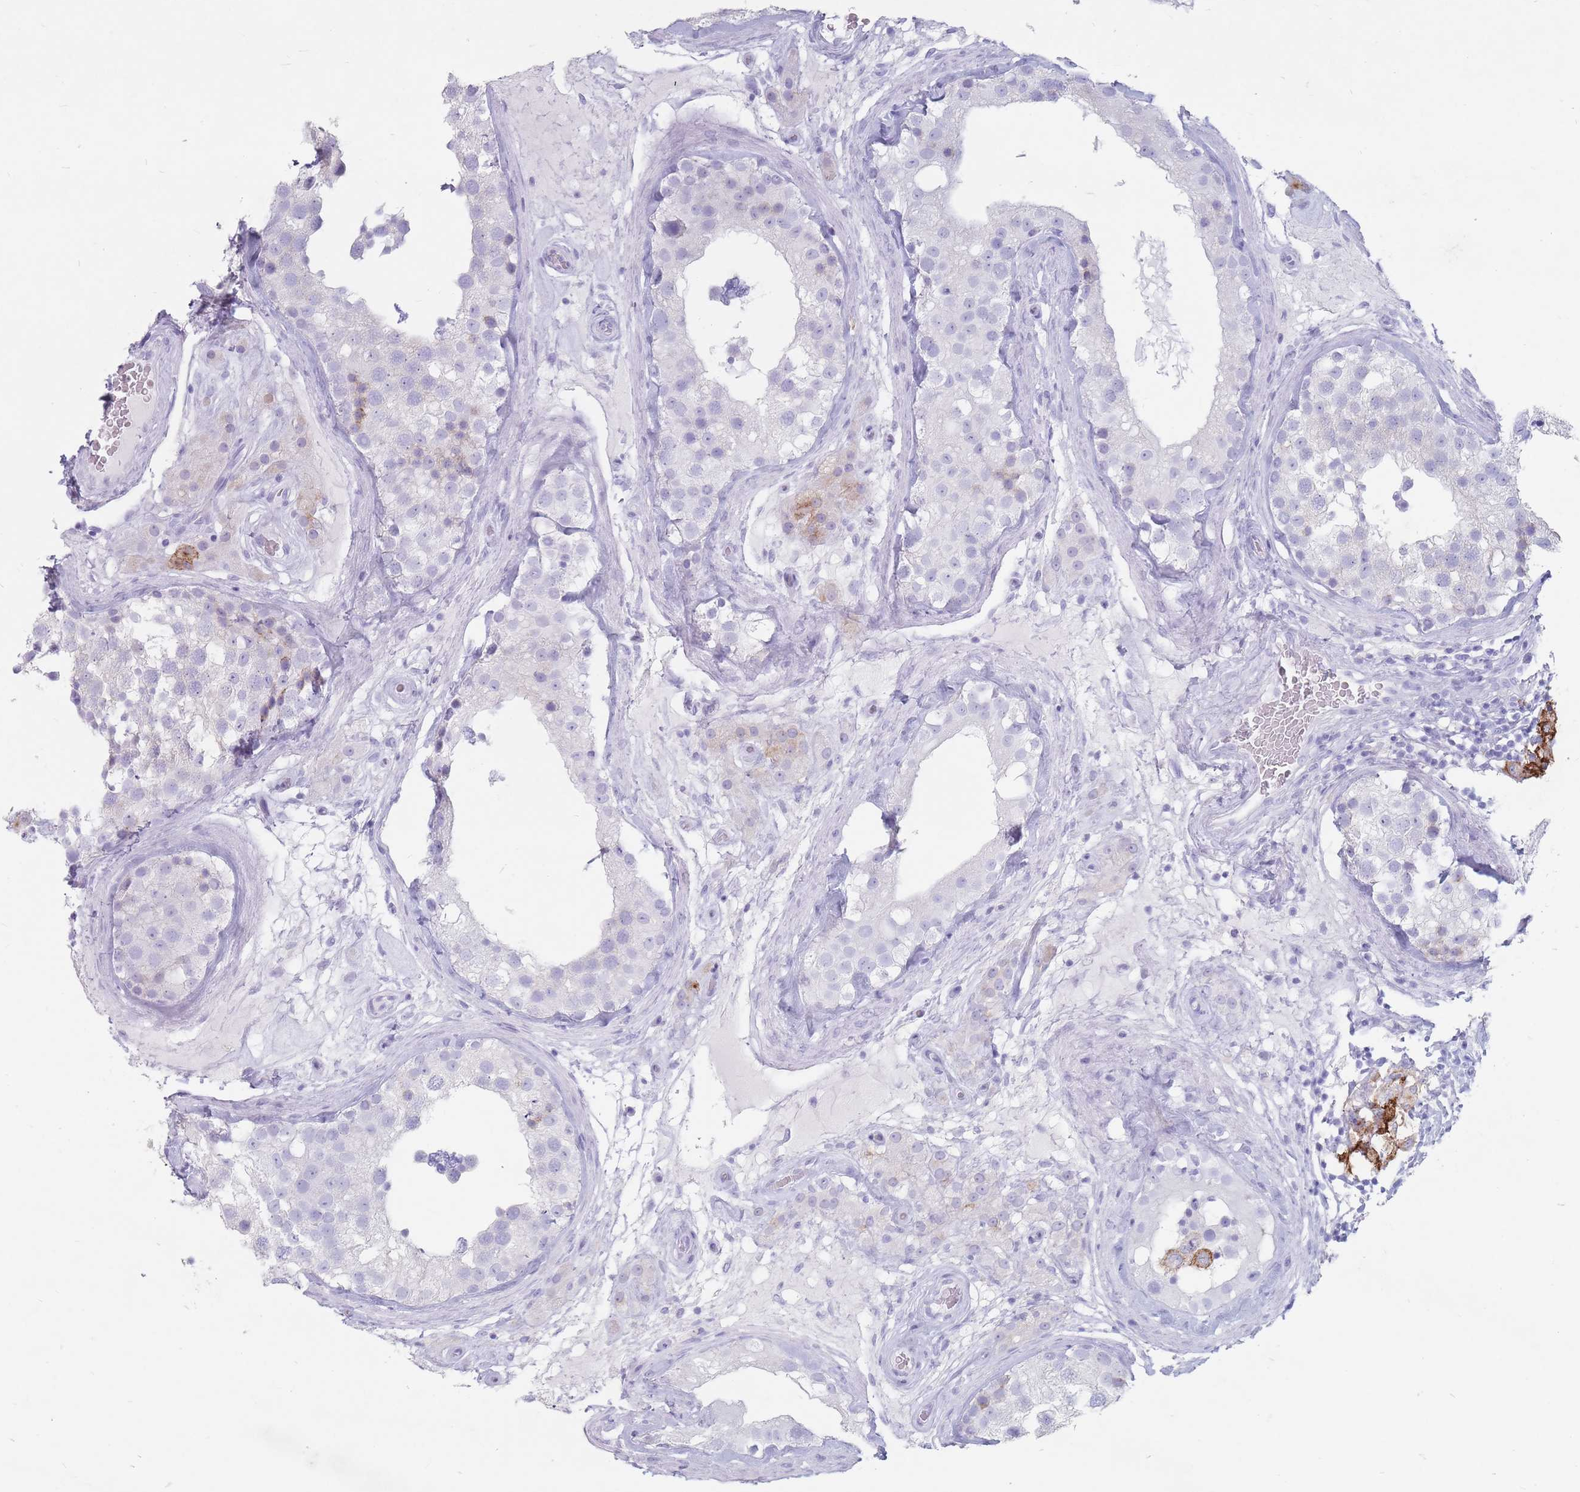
{"staining": {"intensity": "negative", "quantity": "none", "location": "none"}, "tissue": "testis", "cell_type": "Cells in seminiferous ducts", "image_type": "normal", "snomed": [{"axis": "morphology", "description": "Normal tissue, NOS"}, {"axis": "topography", "description": "Testis"}], "caption": "IHC image of normal human testis stained for a protein (brown), which displays no staining in cells in seminiferous ducts. (DAB (3,3'-diaminobenzidine) immunohistochemistry (IHC) with hematoxylin counter stain).", "gene": "ST3GAL5", "patient": {"sex": "male", "age": 46}}